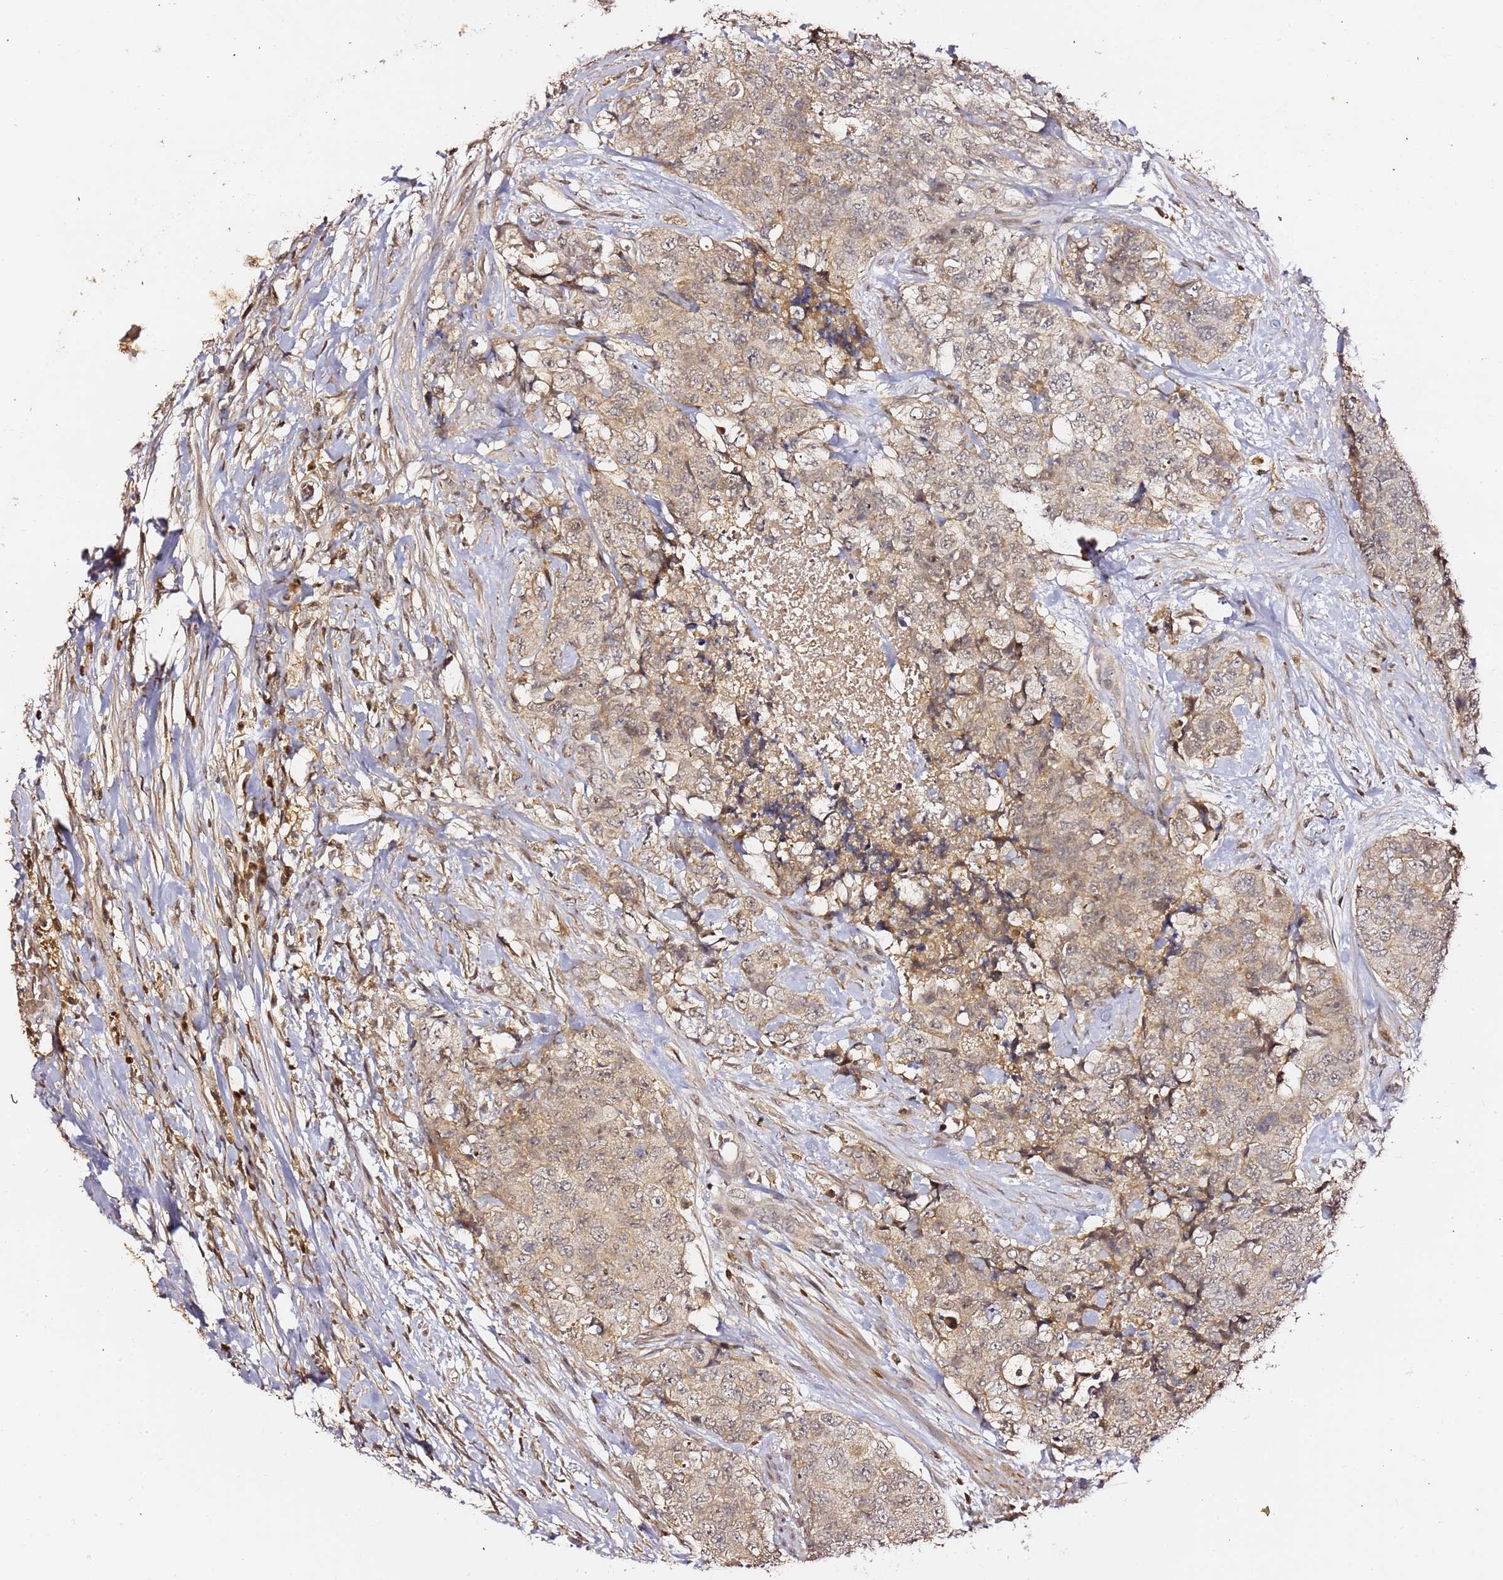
{"staining": {"intensity": "weak", "quantity": "25%-75%", "location": "cytoplasmic/membranous,nuclear"}, "tissue": "urothelial cancer", "cell_type": "Tumor cells", "image_type": "cancer", "snomed": [{"axis": "morphology", "description": "Urothelial carcinoma, High grade"}, {"axis": "topography", "description": "Urinary bladder"}], "caption": "Tumor cells demonstrate weak cytoplasmic/membranous and nuclear expression in about 25%-75% of cells in high-grade urothelial carcinoma.", "gene": "OR5V1", "patient": {"sex": "female", "age": 78}}